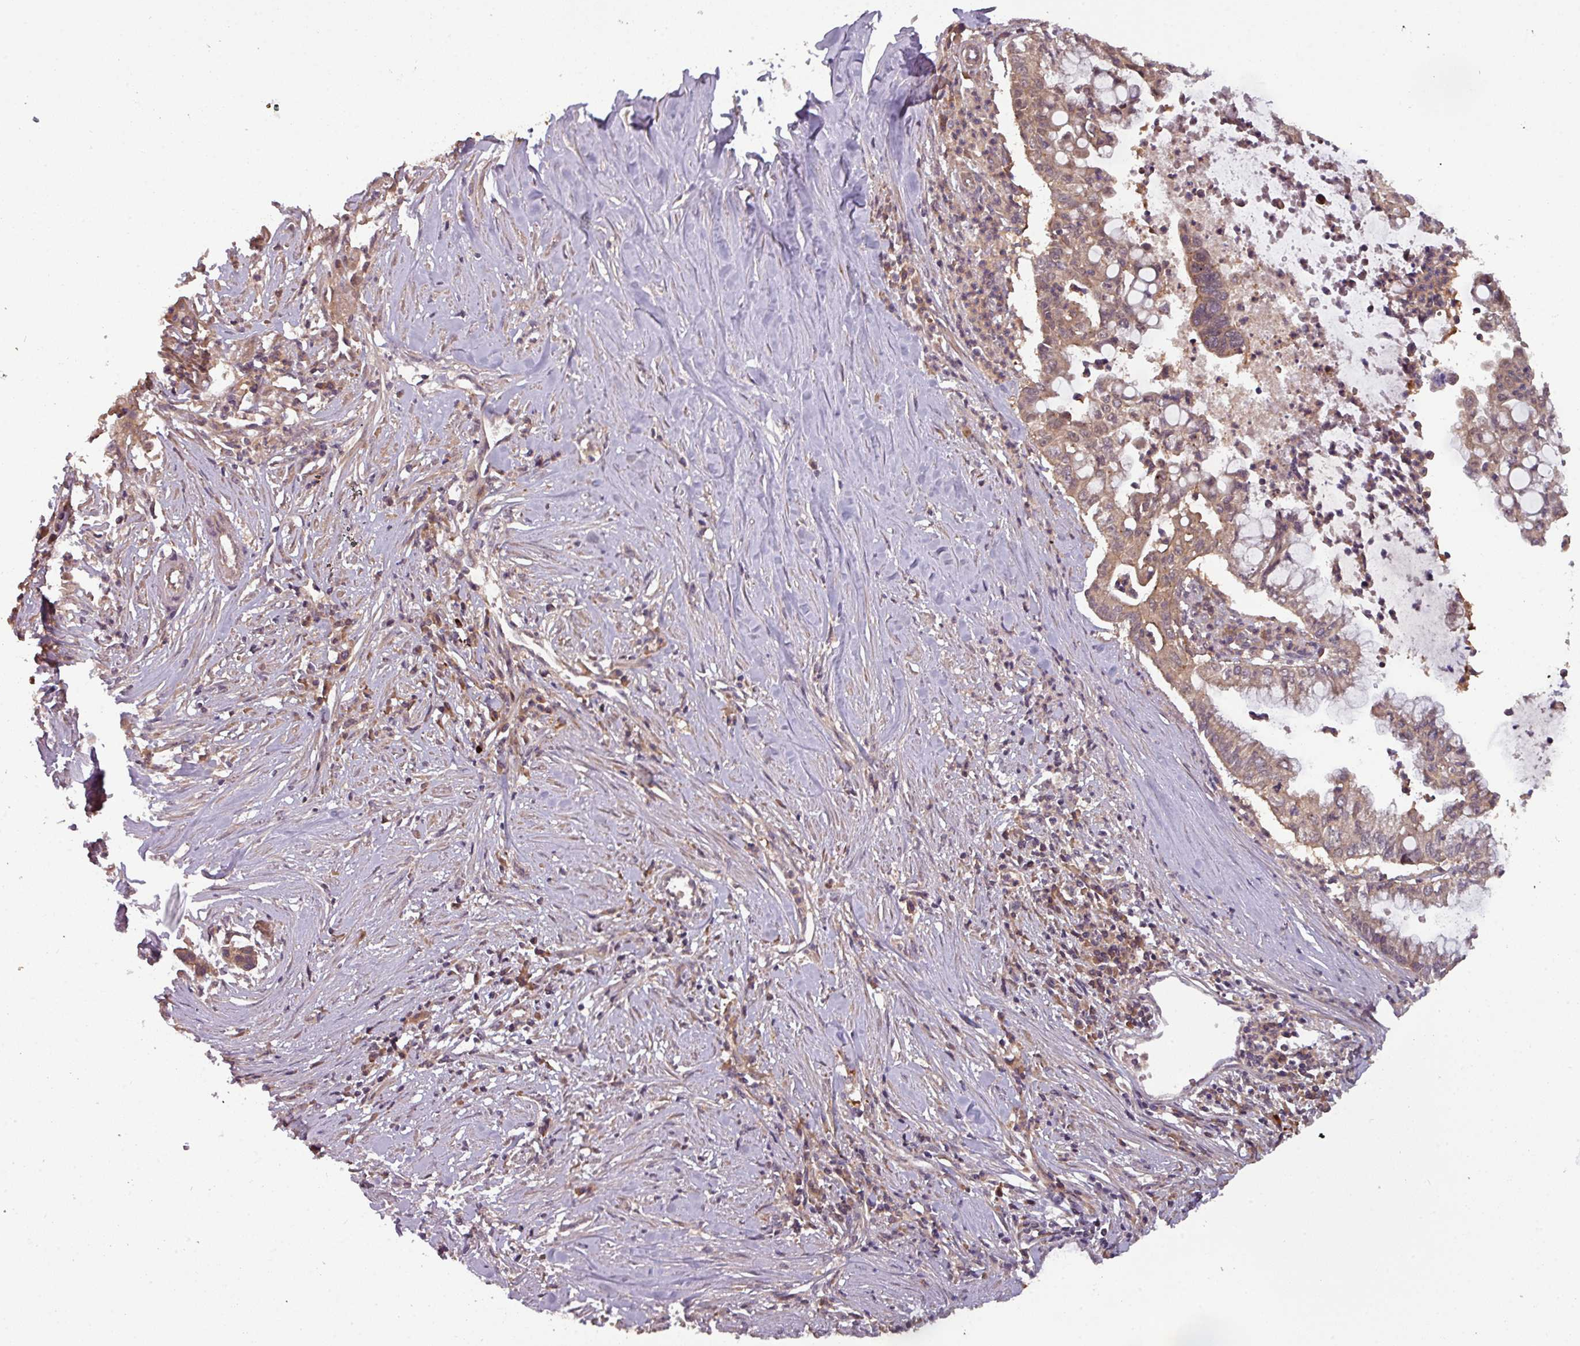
{"staining": {"intensity": "moderate", "quantity": ">75%", "location": "cytoplasmic/membranous"}, "tissue": "pancreatic cancer", "cell_type": "Tumor cells", "image_type": "cancer", "snomed": [{"axis": "morphology", "description": "Adenocarcinoma, NOS"}, {"axis": "topography", "description": "Pancreas"}], "caption": "Pancreatic adenocarcinoma stained with a brown dye displays moderate cytoplasmic/membranous positive positivity in approximately >75% of tumor cells.", "gene": "GSKIP", "patient": {"sex": "male", "age": 73}}